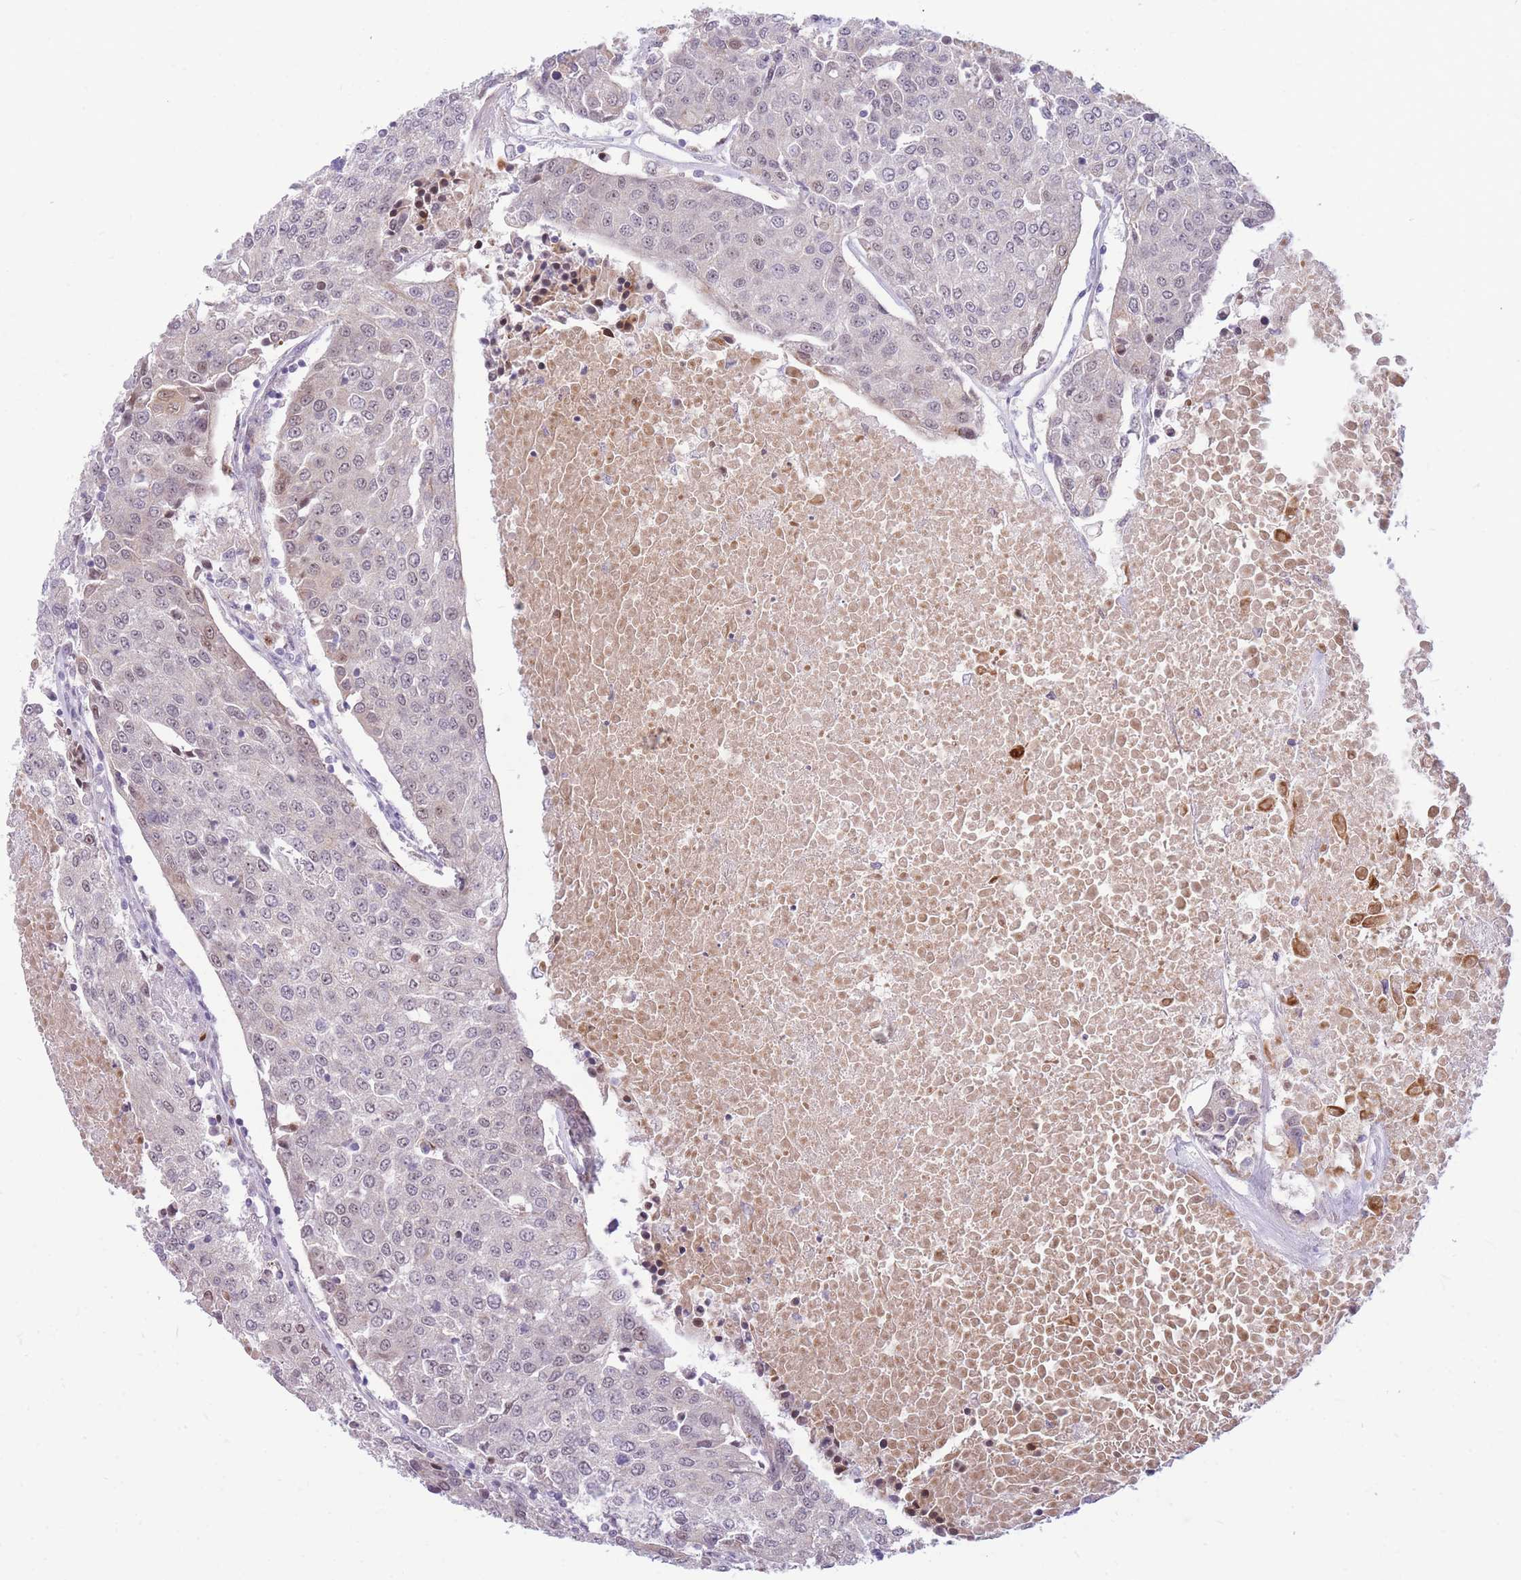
{"staining": {"intensity": "weak", "quantity": "<25%", "location": "nuclear"}, "tissue": "urothelial cancer", "cell_type": "Tumor cells", "image_type": "cancer", "snomed": [{"axis": "morphology", "description": "Urothelial carcinoma, High grade"}, {"axis": "topography", "description": "Urinary bladder"}], "caption": "Tumor cells are negative for protein expression in human urothelial cancer.", "gene": "ERCC2", "patient": {"sex": "female", "age": 85}}